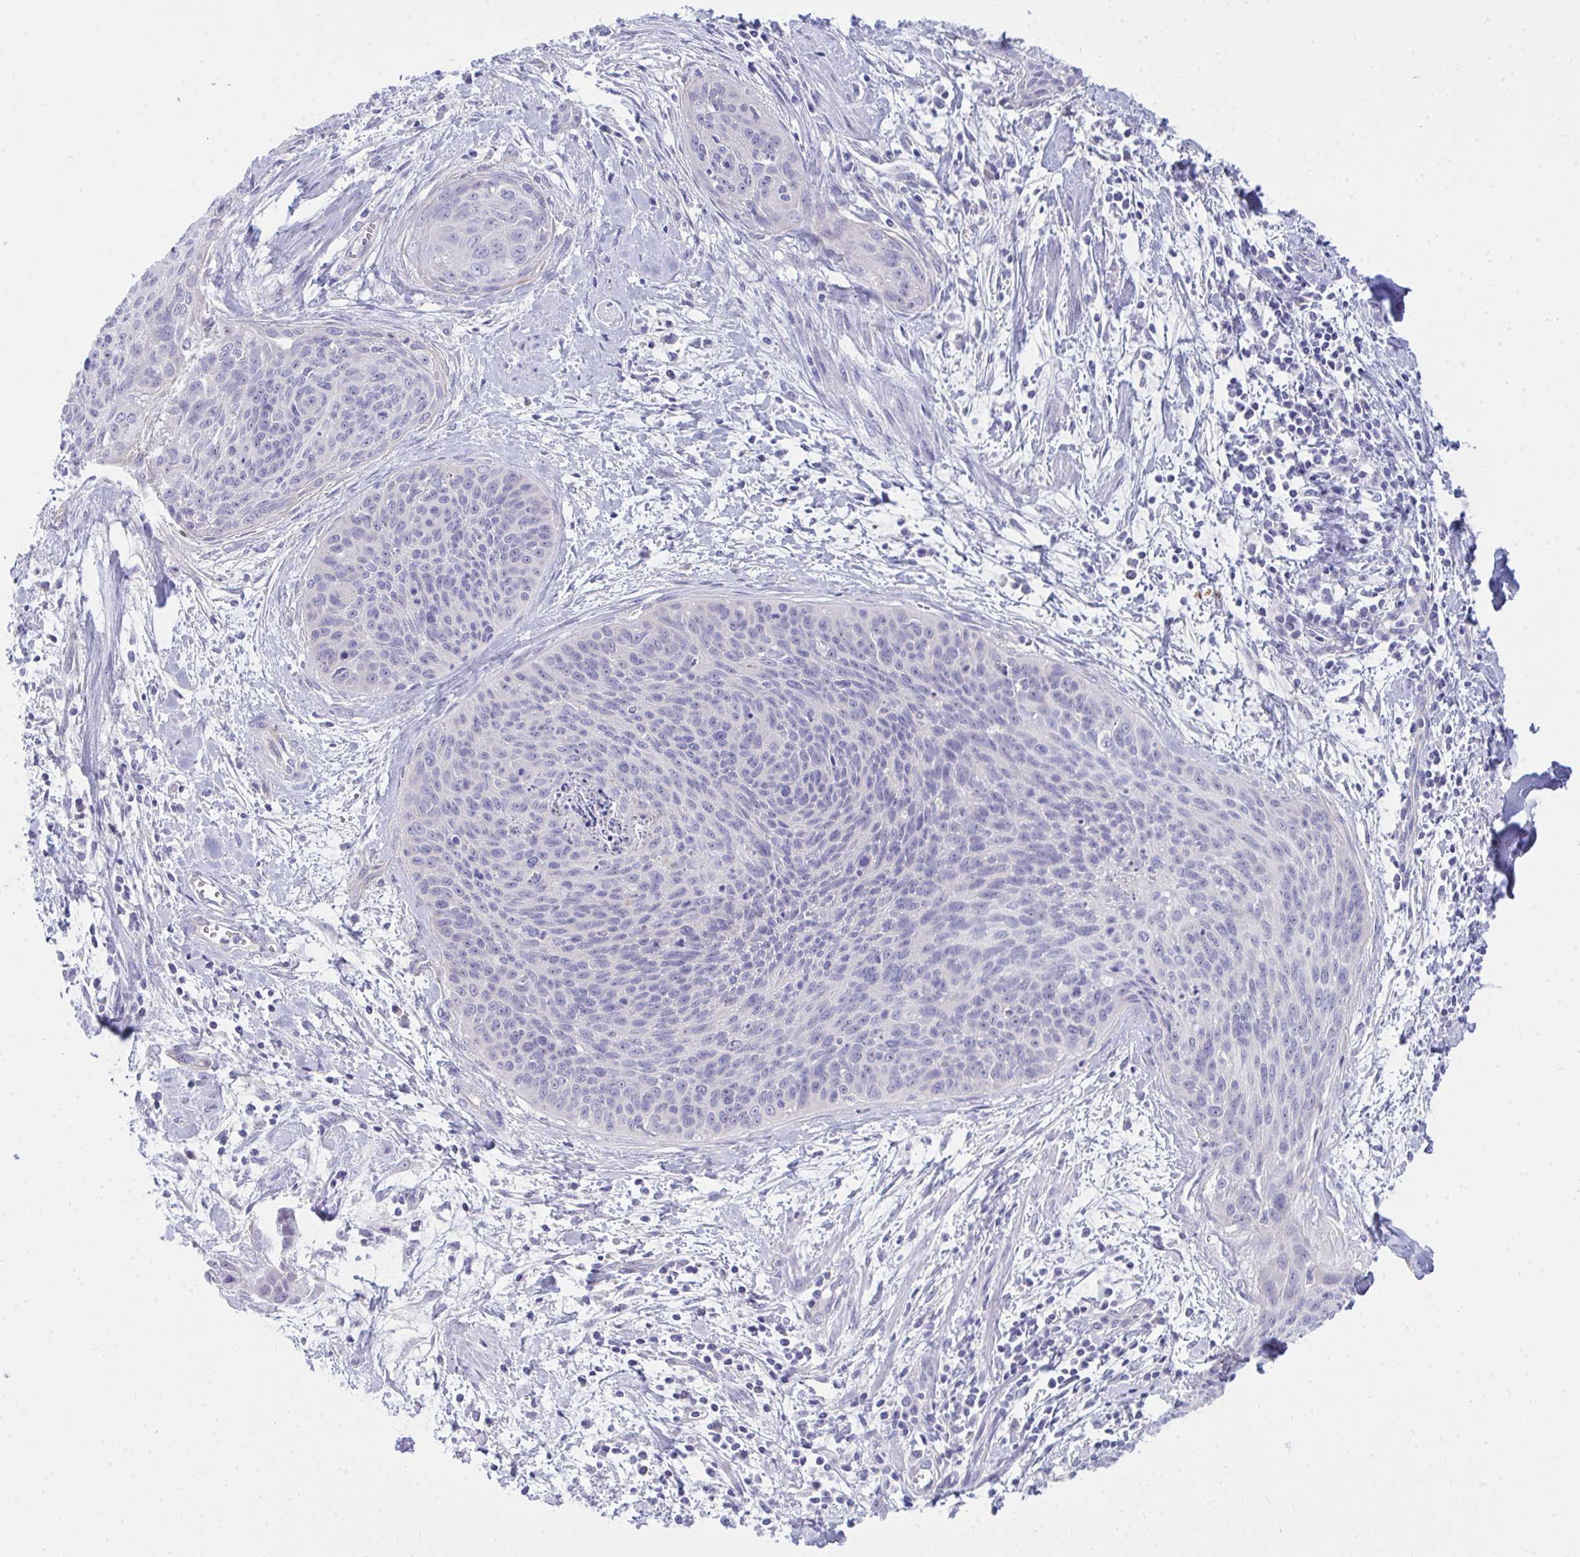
{"staining": {"intensity": "negative", "quantity": "none", "location": "none"}, "tissue": "cervical cancer", "cell_type": "Tumor cells", "image_type": "cancer", "snomed": [{"axis": "morphology", "description": "Squamous cell carcinoma, NOS"}, {"axis": "topography", "description": "Cervix"}], "caption": "IHC photomicrograph of cervical cancer stained for a protein (brown), which displays no positivity in tumor cells.", "gene": "LRRC36", "patient": {"sex": "female", "age": 55}}